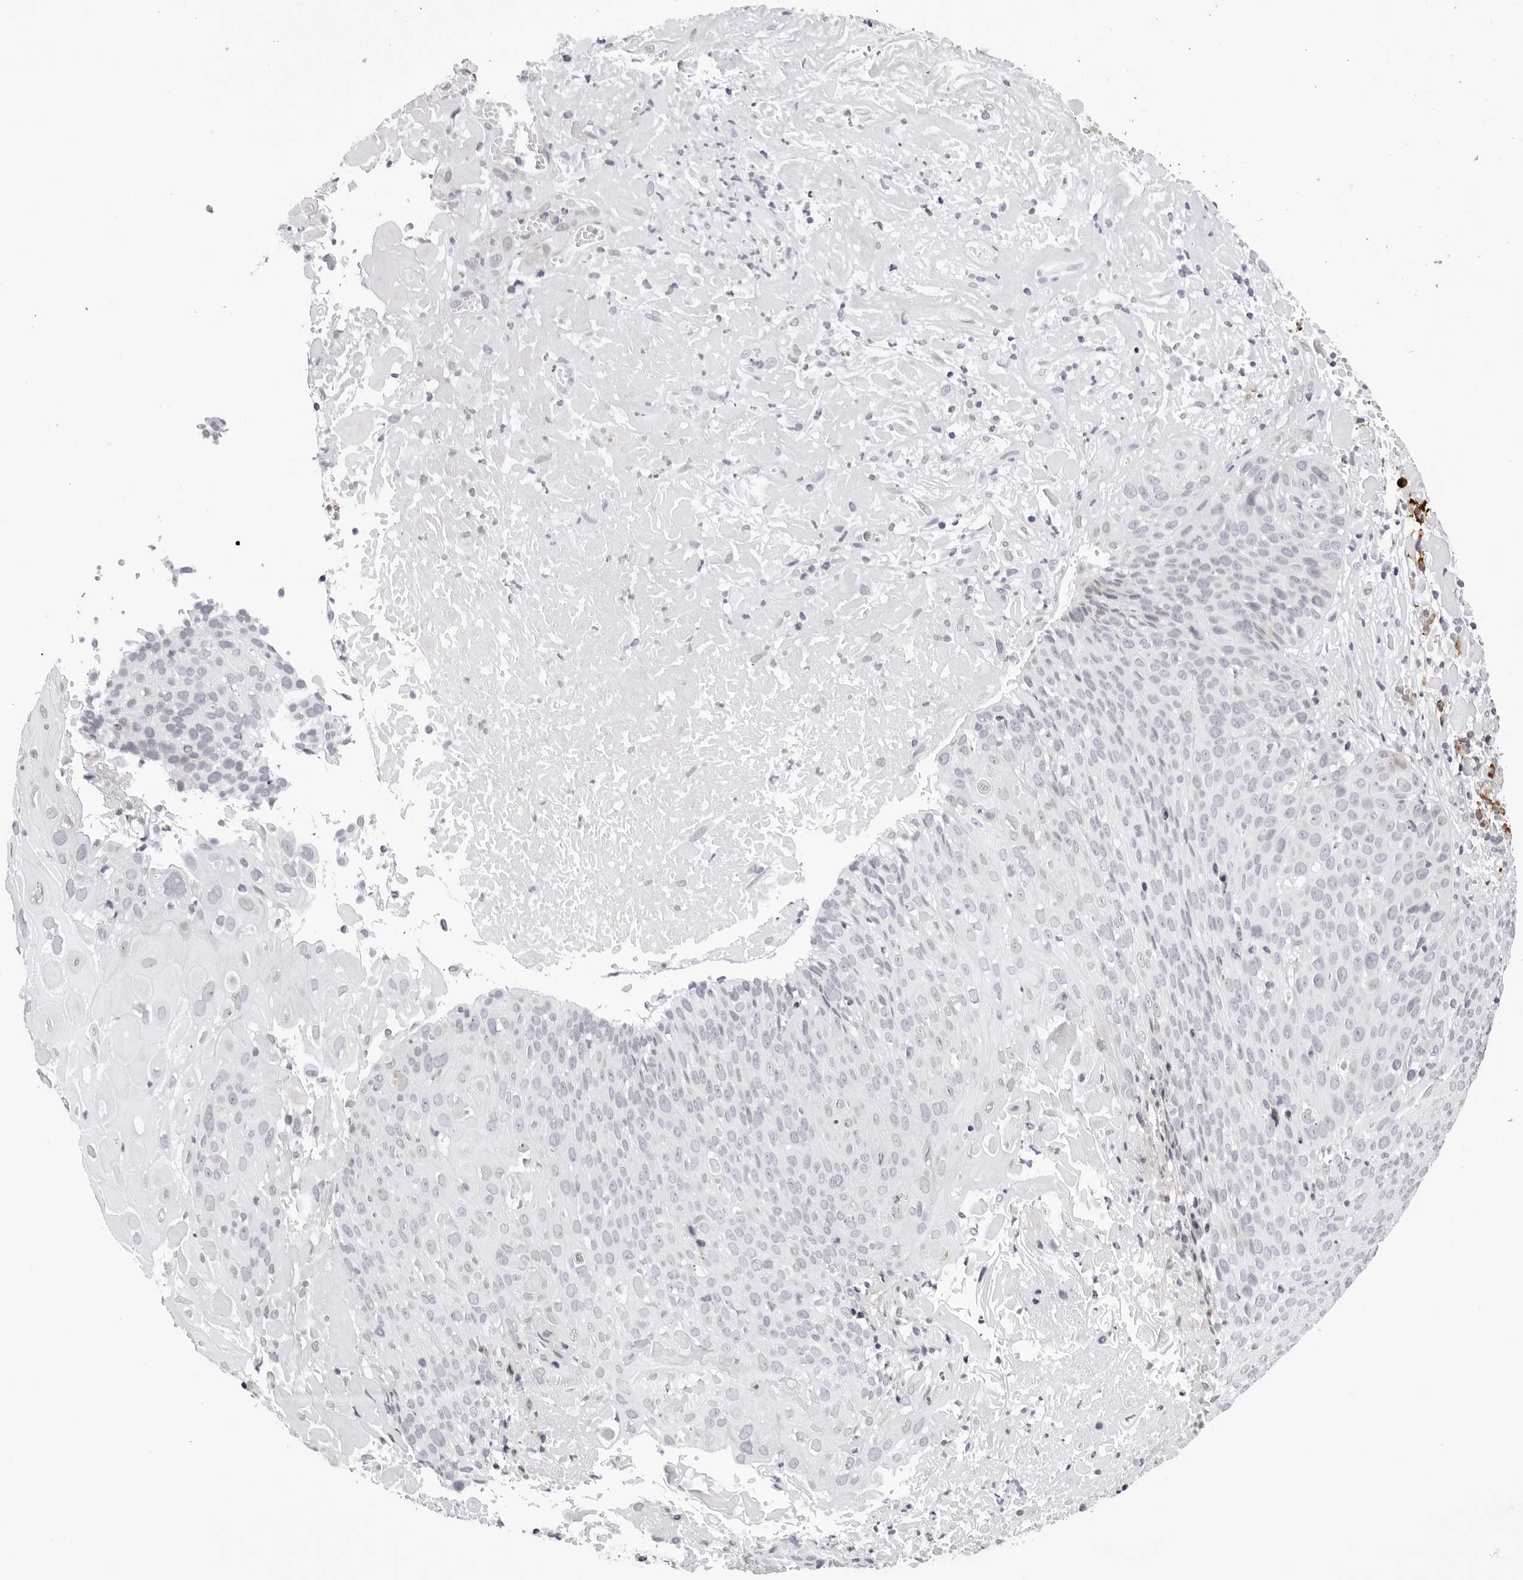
{"staining": {"intensity": "negative", "quantity": "none", "location": "none"}, "tissue": "cervical cancer", "cell_type": "Tumor cells", "image_type": "cancer", "snomed": [{"axis": "morphology", "description": "Squamous cell carcinoma, NOS"}, {"axis": "topography", "description": "Cervix"}], "caption": "Histopathology image shows no significant protein expression in tumor cells of cervical cancer.", "gene": "IL17RA", "patient": {"sex": "female", "age": 74}}